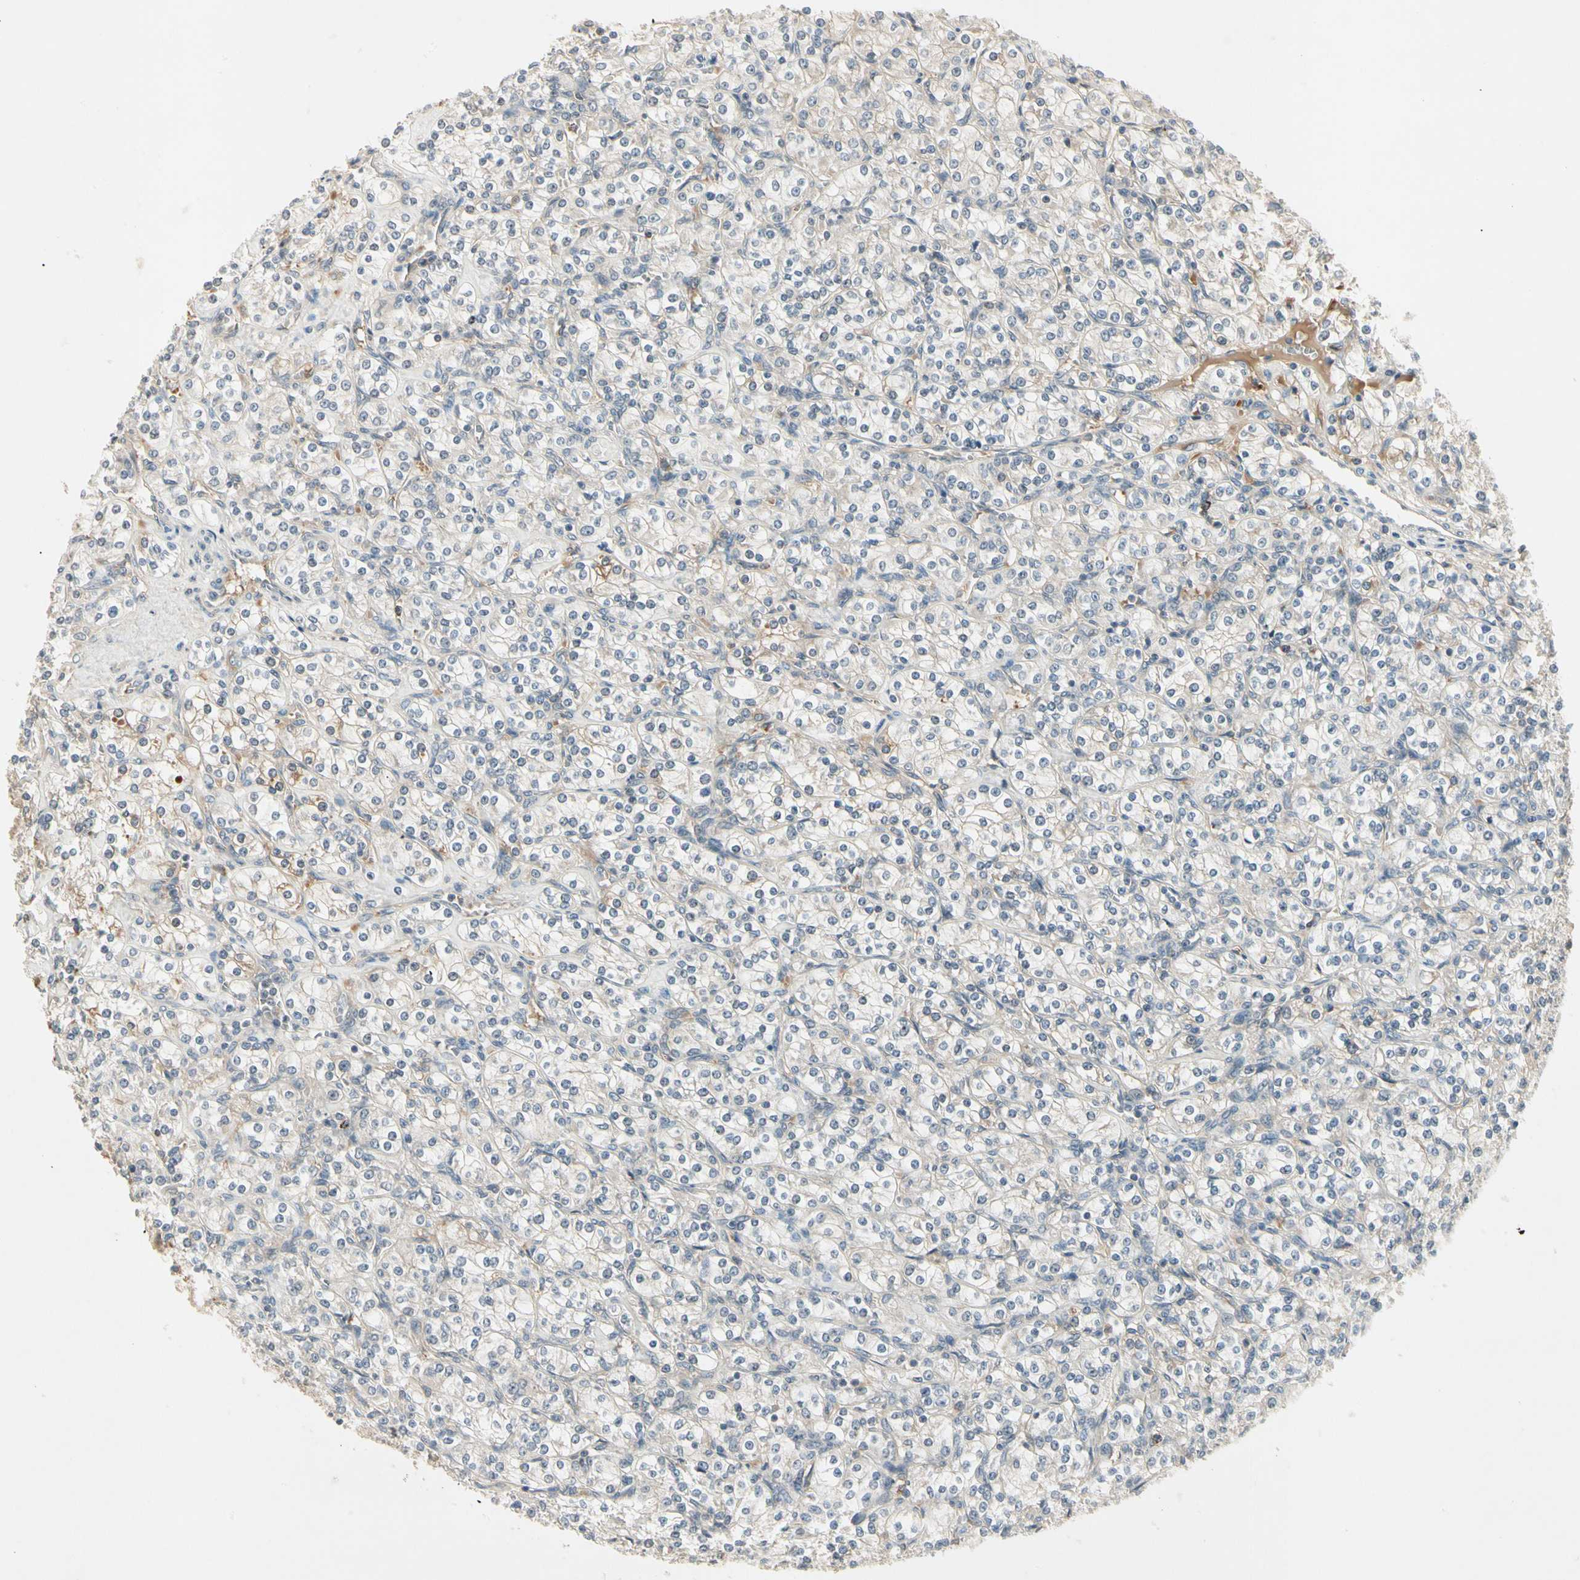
{"staining": {"intensity": "negative", "quantity": "none", "location": "none"}, "tissue": "renal cancer", "cell_type": "Tumor cells", "image_type": "cancer", "snomed": [{"axis": "morphology", "description": "Adenocarcinoma, NOS"}, {"axis": "topography", "description": "Kidney"}], "caption": "Tumor cells are negative for brown protein staining in renal adenocarcinoma. (Immunohistochemistry (ihc), brightfield microscopy, high magnification).", "gene": "CCL4", "patient": {"sex": "male", "age": 77}}